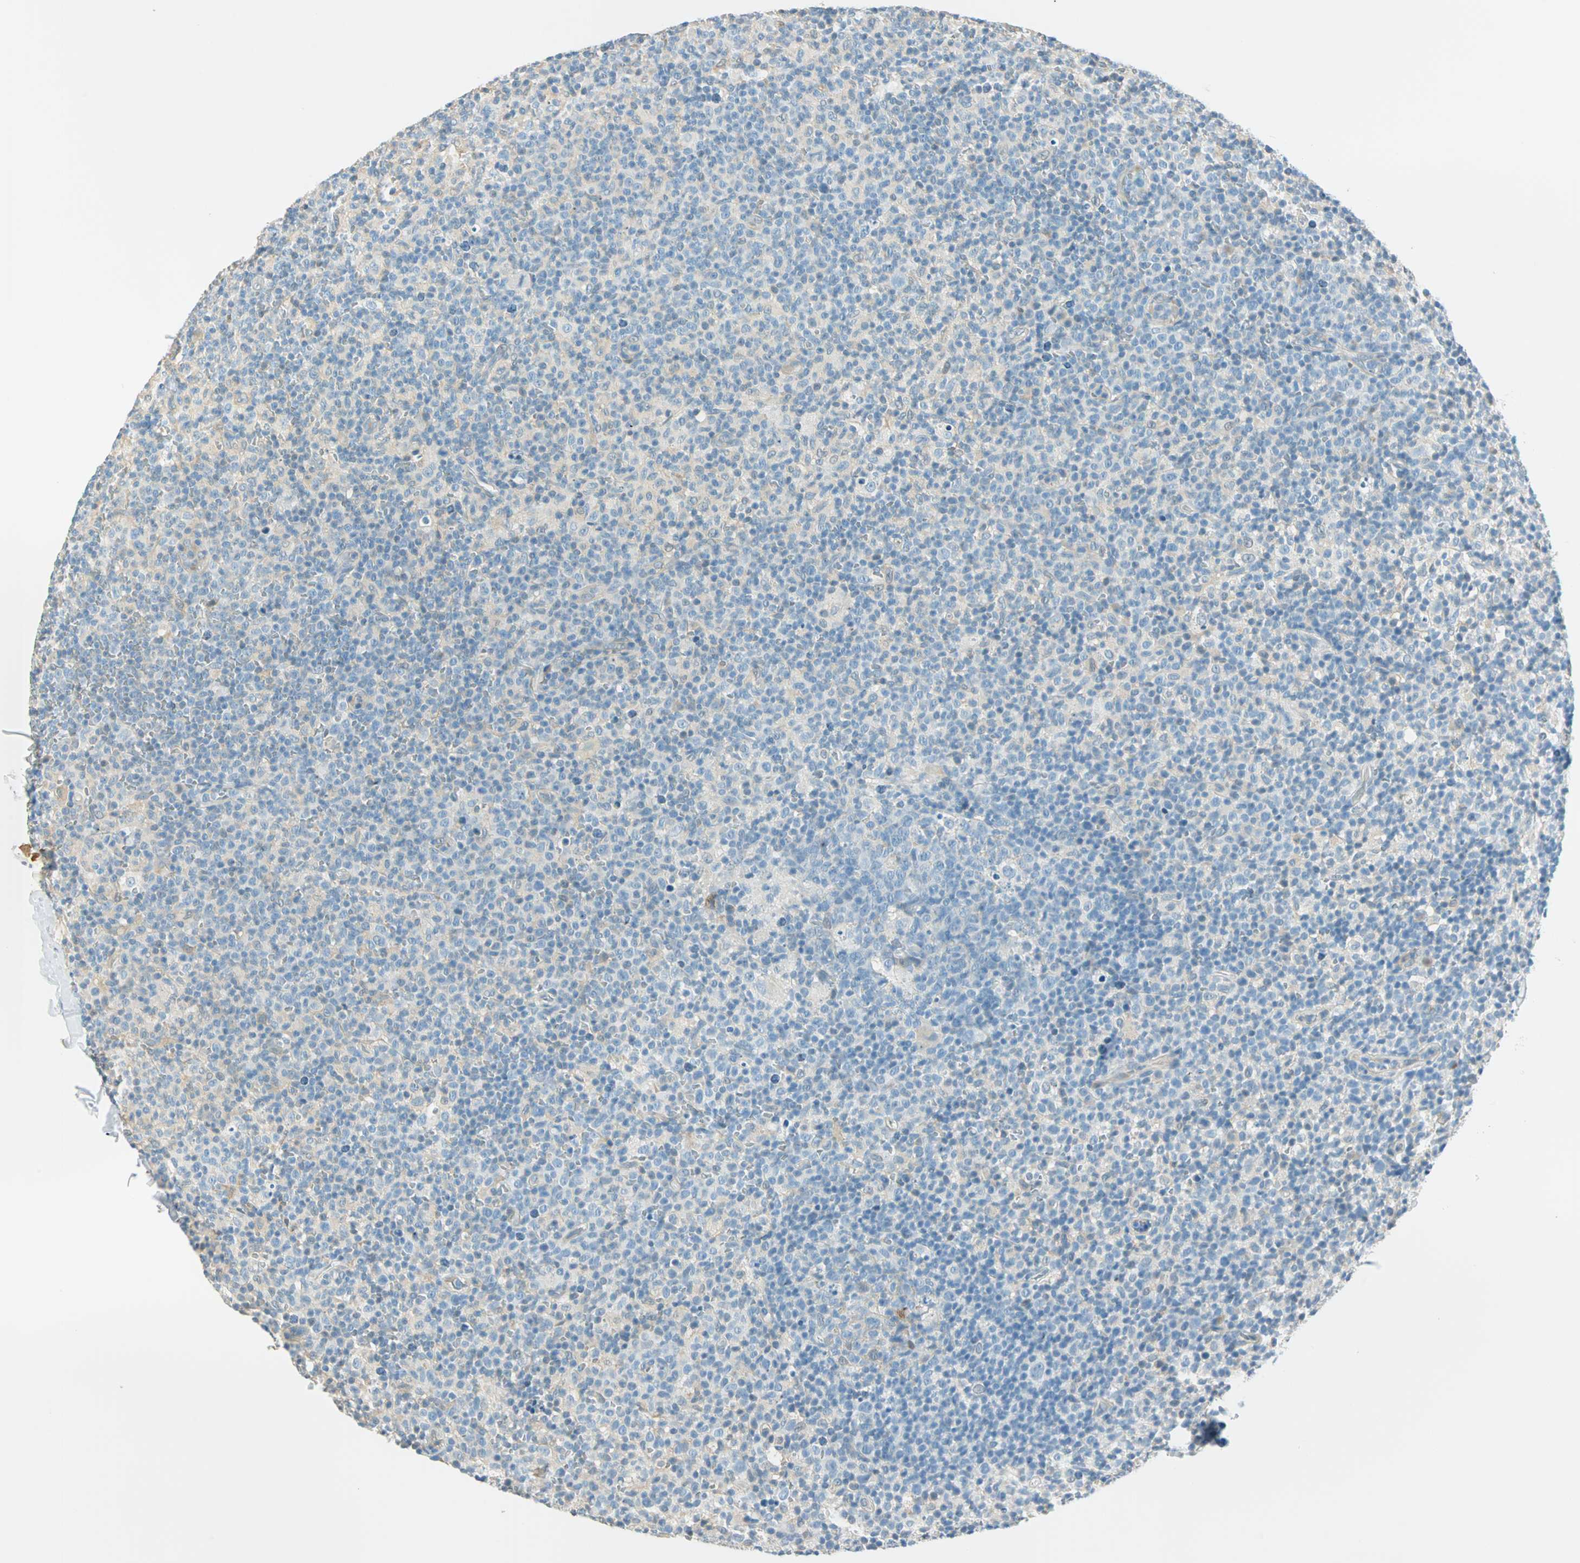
{"staining": {"intensity": "moderate", "quantity": "<25%", "location": "cytoplasmic/membranous"}, "tissue": "lymph node", "cell_type": "Germinal center cells", "image_type": "normal", "snomed": [{"axis": "morphology", "description": "Normal tissue, NOS"}, {"axis": "morphology", "description": "Inflammation, NOS"}, {"axis": "topography", "description": "Lymph node"}], "caption": "Germinal center cells display moderate cytoplasmic/membranous staining in approximately <25% of cells in unremarkable lymph node.", "gene": "S100A1", "patient": {"sex": "male", "age": 55}}